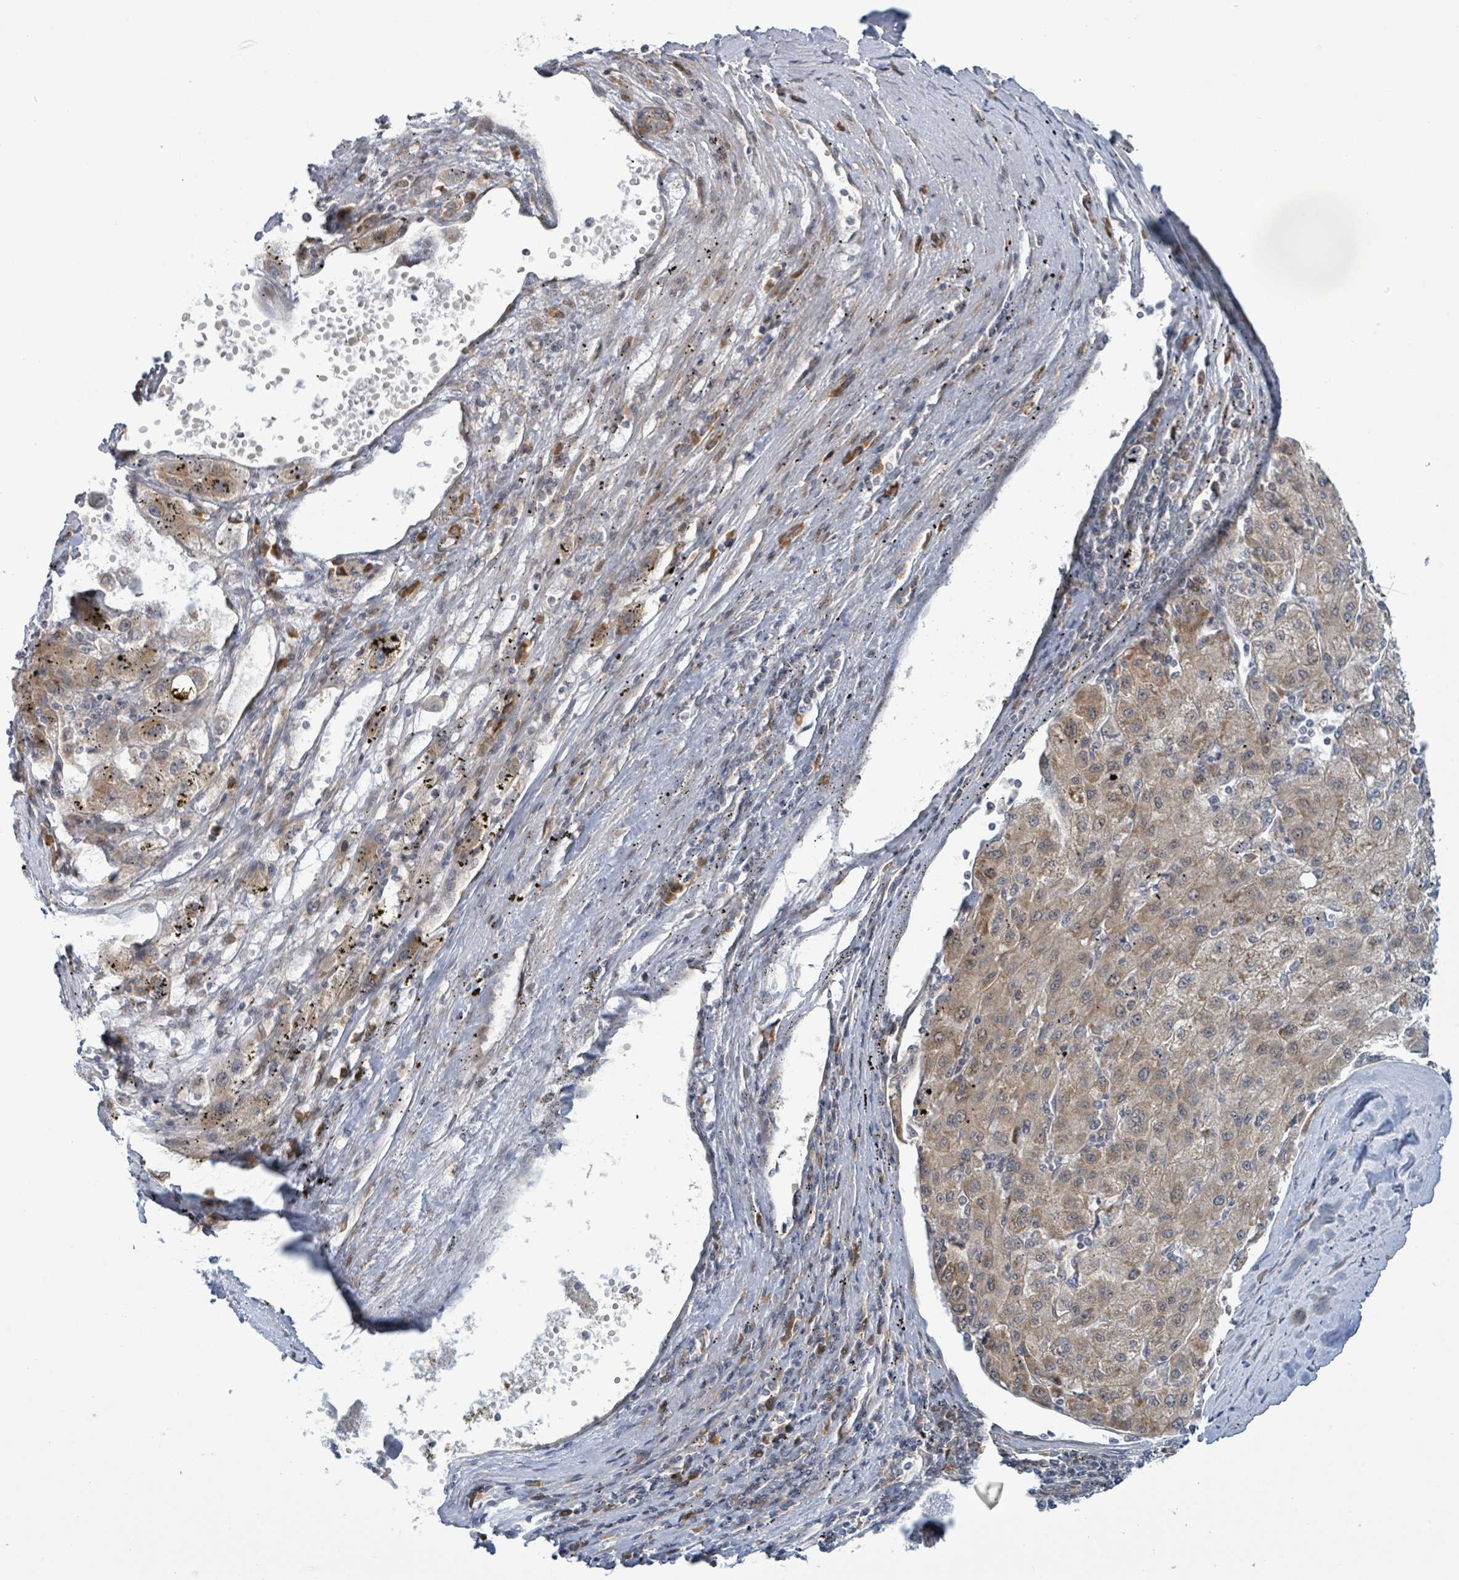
{"staining": {"intensity": "weak", "quantity": "25%-75%", "location": "cytoplasmic/membranous"}, "tissue": "liver cancer", "cell_type": "Tumor cells", "image_type": "cancer", "snomed": [{"axis": "morphology", "description": "Carcinoma, Hepatocellular, NOS"}, {"axis": "topography", "description": "Liver"}], "caption": "The photomicrograph shows a brown stain indicating the presence of a protein in the cytoplasmic/membranous of tumor cells in hepatocellular carcinoma (liver).", "gene": "RPL32", "patient": {"sex": "male", "age": 72}}